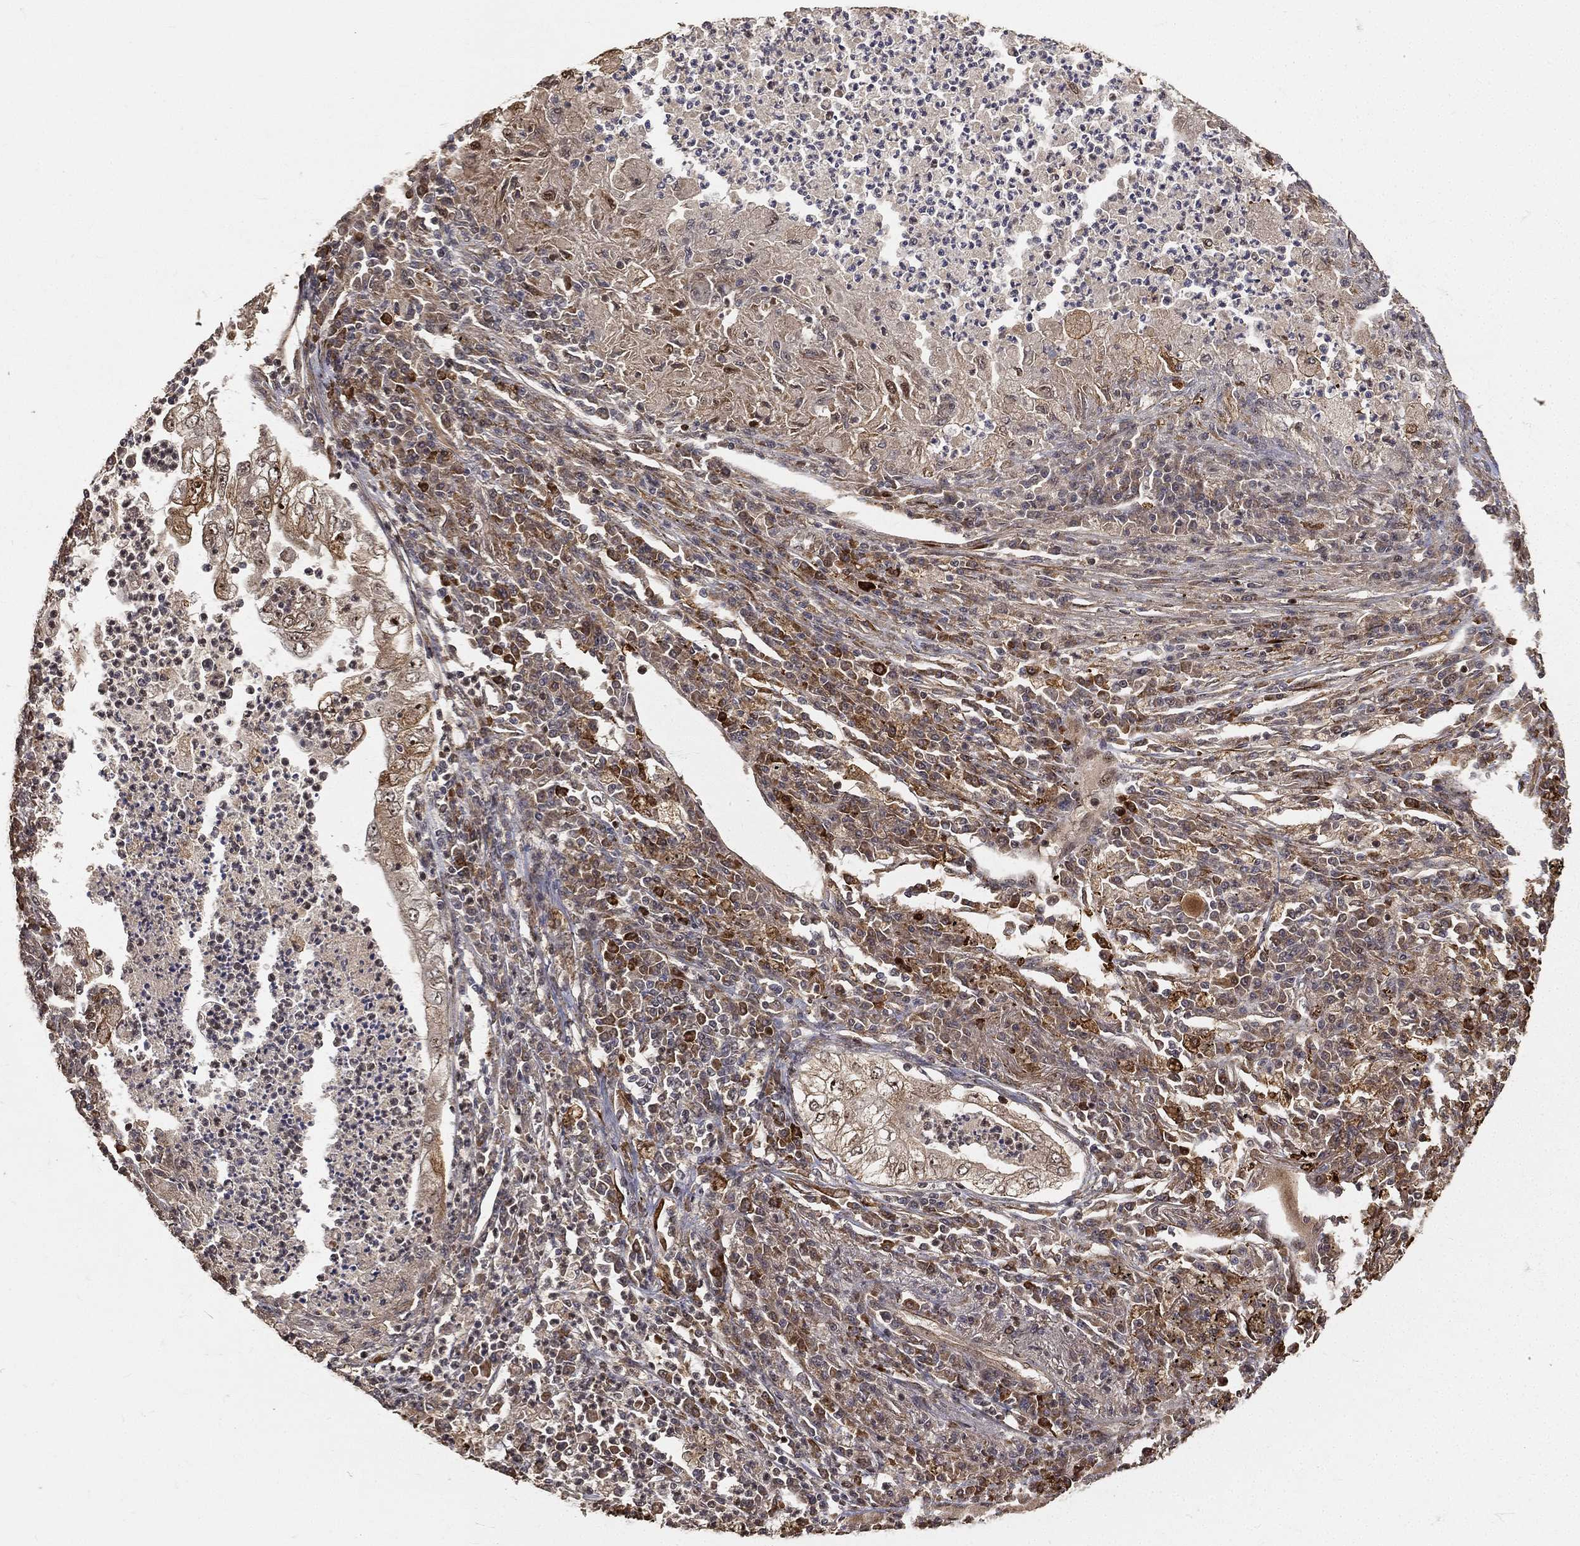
{"staining": {"intensity": "weak", "quantity": ">75%", "location": "cytoplasmic/membranous"}, "tissue": "lung cancer", "cell_type": "Tumor cells", "image_type": "cancer", "snomed": [{"axis": "morphology", "description": "Adenocarcinoma, NOS"}, {"axis": "topography", "description": "Lung"}], "caption": "Lung cancer tissue displays weak cytoplasmic/membranous staining in about >75% of tumor cells, visualized by immunohistochemistry. (IHC, brightfield microscopy, high magnification).", "gene": "MAPK1", "patient": {"sex": "female", "age": 73}}